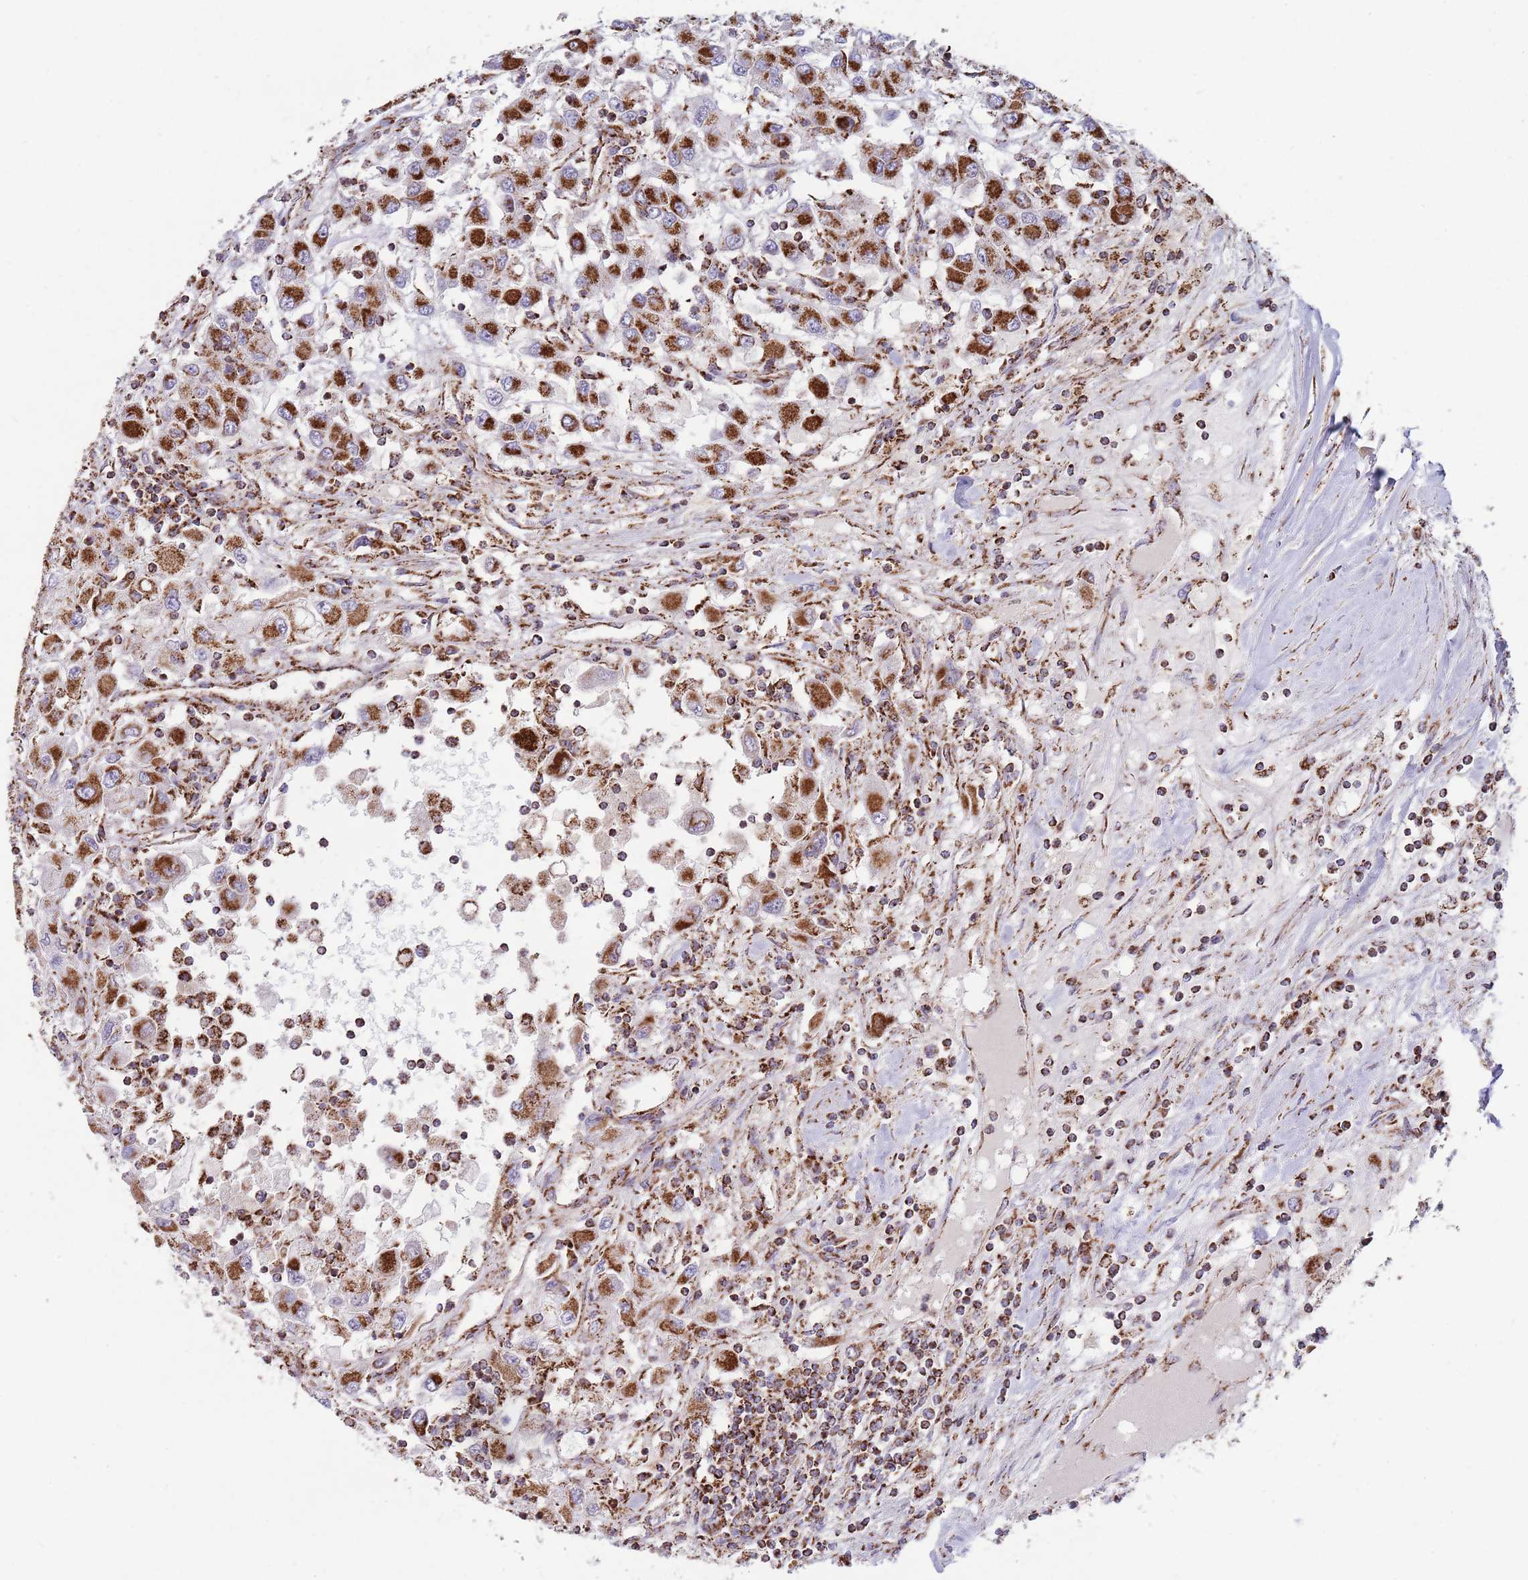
{"staining": {"intensity": "strong", "quantity": ">75%", "location": "cytoplasmic/membranous"}, "tissue": "renal cancer", "cell_type": "Tumor cells", "image_type": "cancer", "snomed": [{"axis": "morphology", "description": "Adenocarcinoma, NOS"}, {"axis": "topography", "description": "Kidney"}], "caption": "Protein staining exhibits strong cytoplasmic/membranous positivity in approximately >75% of tumor cells in adenocarcinoma (renal).", "gene": "ATP5PD", "patient": {"sex": "female", "age": 67}}